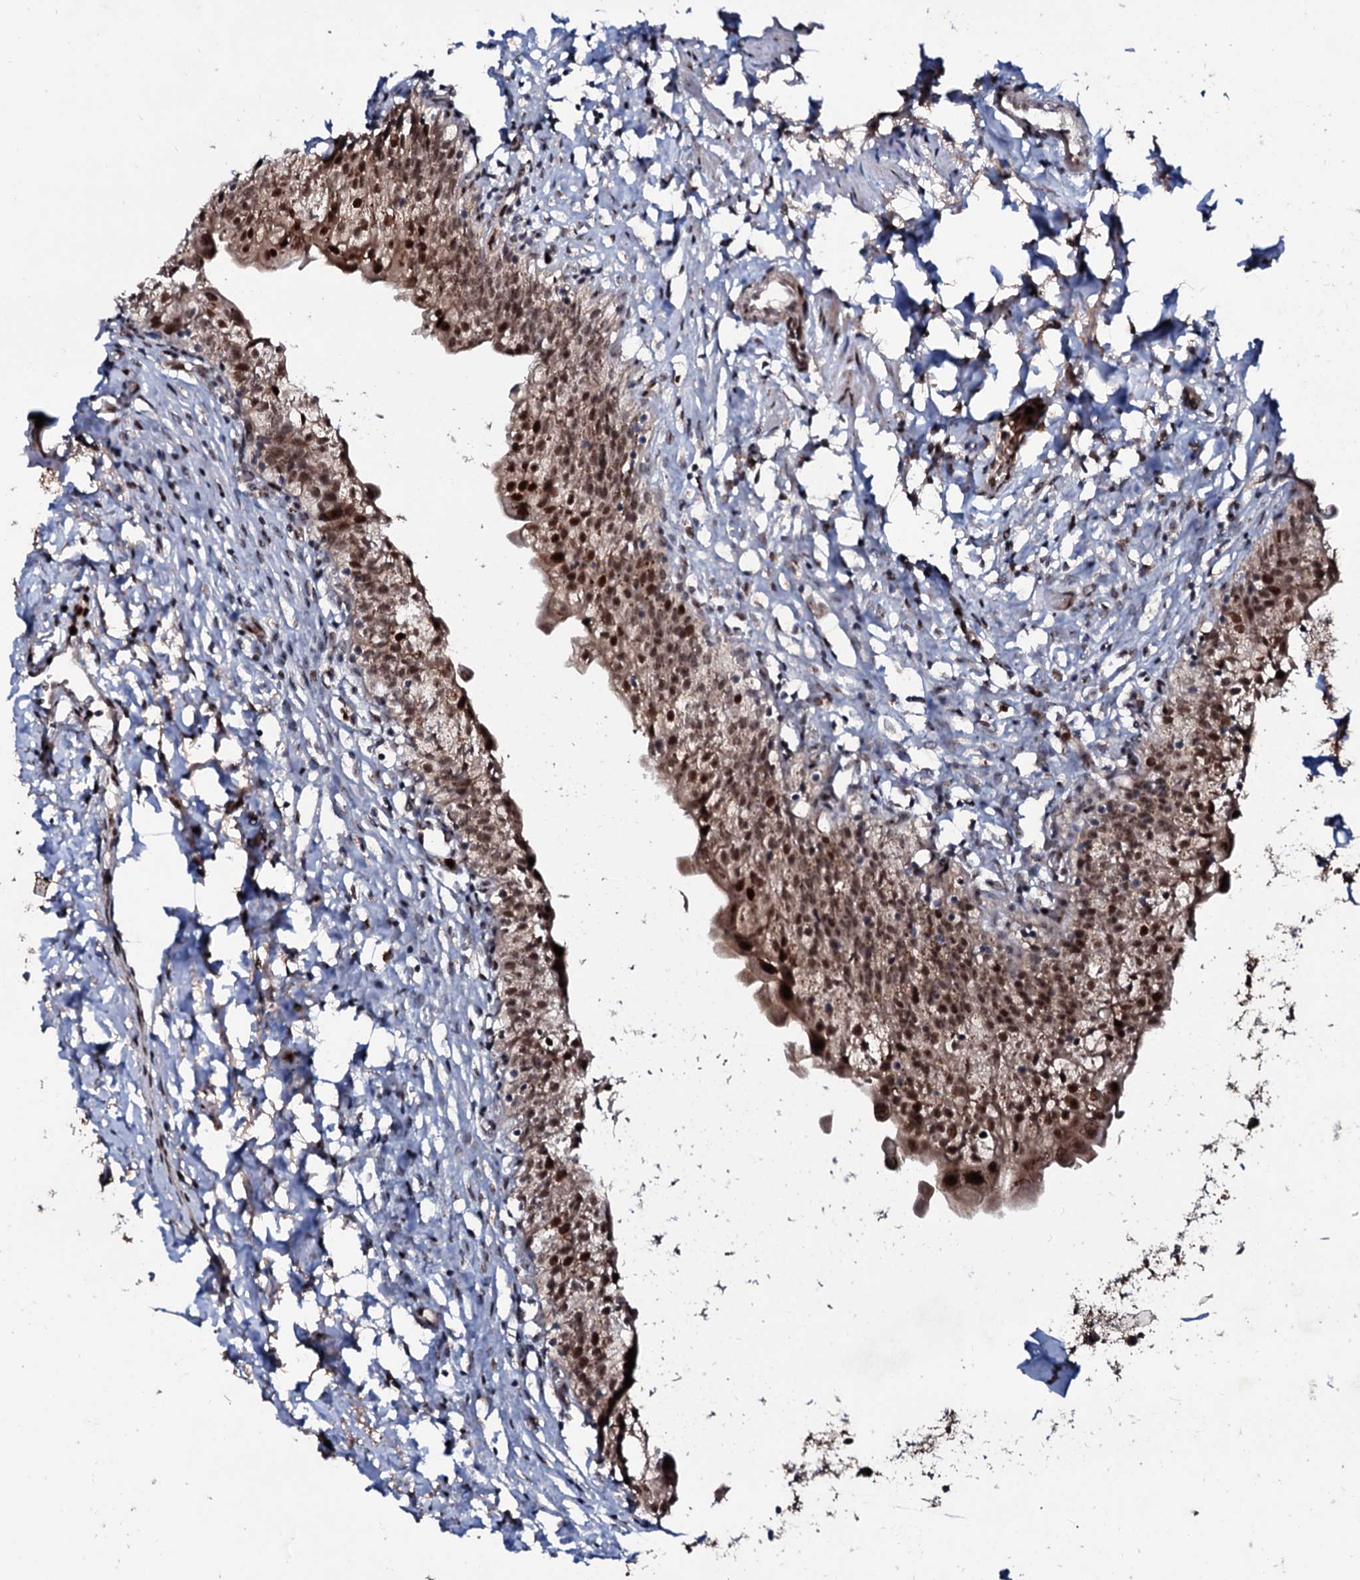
{"staining": {"intensity": "strong", "quantity": ">75%", "location": "cytoplasmic/membranous,nuclear"}, "tissue": "urinary bladder", "cell_type": "Urothelial cells", "image_type": "normal", "snomed": [{"axis": "morphology", "description": "Normal tissue, NOS"}, {"axis": "topography", "description": "Urinary bladder"}], "caption": "IHC histopathology image of normal urinary bladder stained for a protein (brown), which exhibits high levels of strong cytoplasmic/membranous,nuclear positivity in approximately >75% of urothelial cells.", "gene": "COG6", "patient": {"sex": "male", "age": 55}}